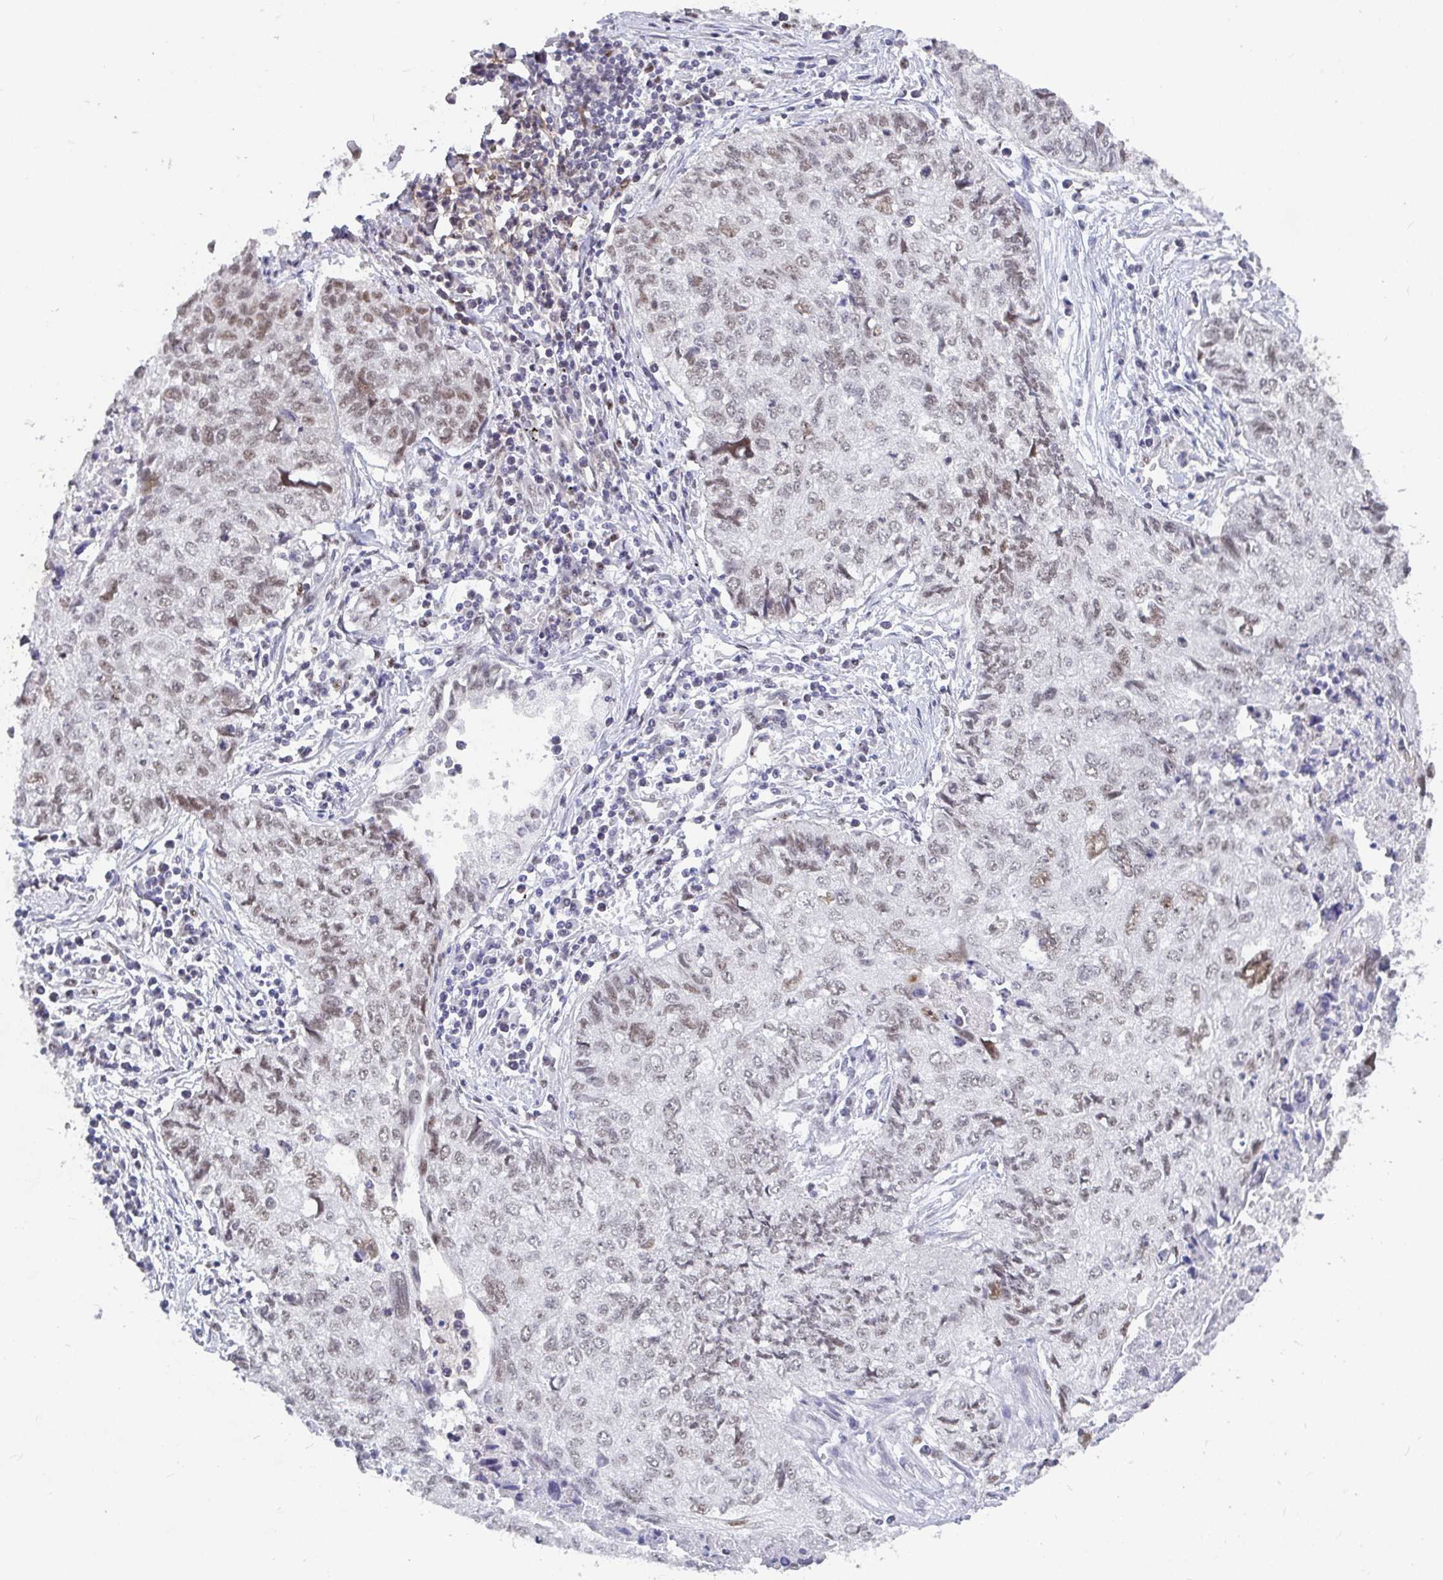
{"staining": {"intensity": "weak", "quantity": "25%-75%", "location": "nuclear"}, "tissue": "lung cancer", "cell_type": "Tumor cells", "image_type": "cancer", "snomed": [{"axis": "morphology", "description": "Normal morphology"}, {"axis": "morphology", "description": "Aneuploidy"}, {"axis": "morphology", "description": "Squamous cell carcinoma, NOS"}, {"axis": "topography", "description": "Lymph node"}, {"axis": "topography", "description": "Lung"}], "caption": "This image demonstrates immunohistochemistry staining of lung cancer (squamous cell carcinoma), with low weak nuclear positivity in about 25%-75% of tumor cells.", "gene": "RCOR1", "patient": {"sex": "female", "age": 76}}